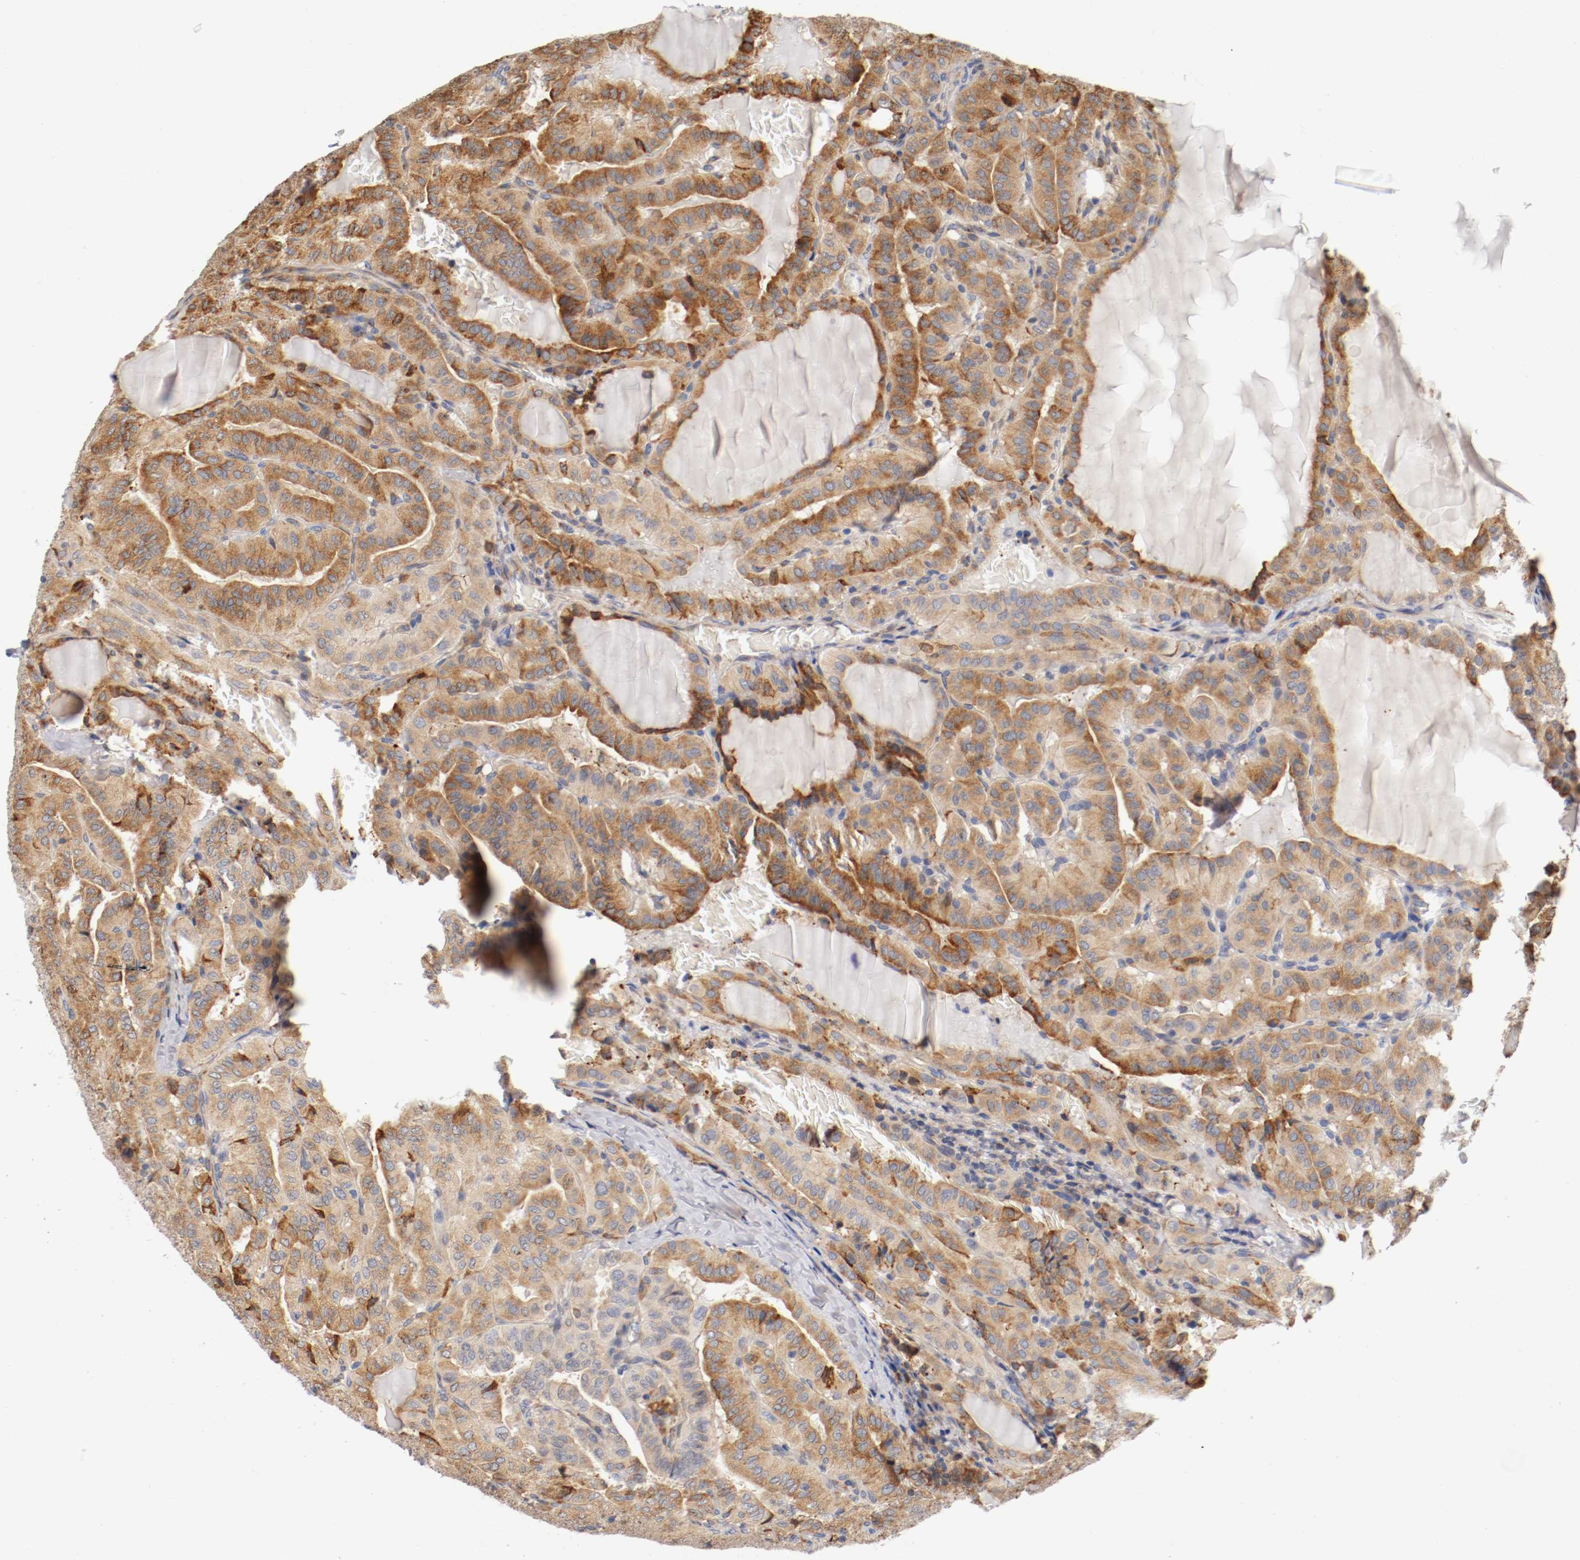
{"staining": {"intensity": "moderate", "quantity": ">75%", "location": "cytoplasmic/membranous"}, "tissue": "thyroid cancer", "cell_type": "Tumor cells", "image_type": "cancer", "snomed": [{"axis": "morphology", "description": "Papillary adenocarcinoma, NOS"}, {"axis": "topography", "description": "Thyroid gland"}], "caption": "The photomicrograph displays a brown stain indicating the presence of a protein in the cytoplasmic/membranous of tumor cells in thyroid cancer. (Brightfield microscopy of DAB IHC at high magnification).", "gene": "TNFSF13", "patient": {"sex": "male", "age": 77}}